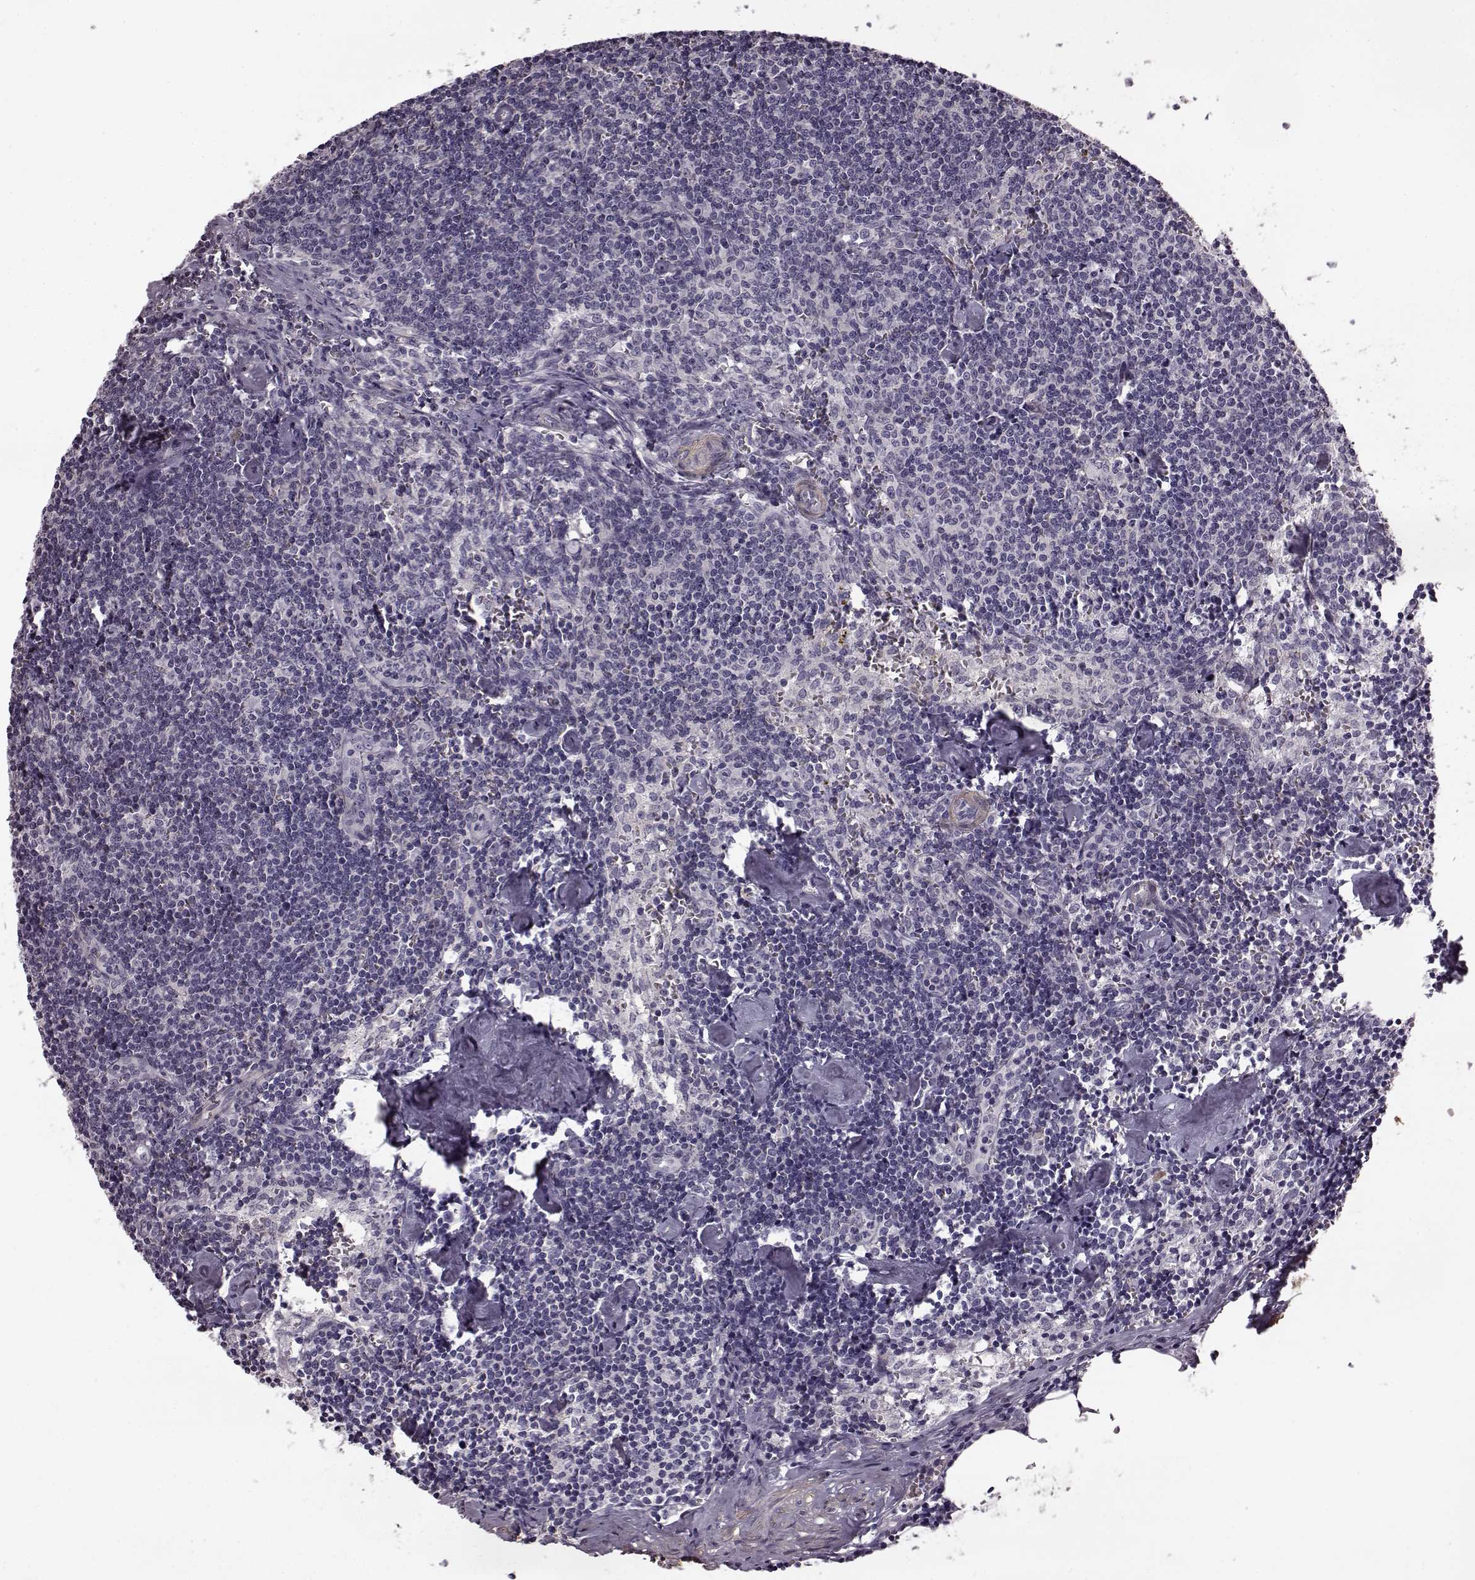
{"staining": {"intensity": "negative", "quantity": "none", "location": "none"}, "tissue": "lymph node", "cell_type": "Germinal center cells", "image_type": "normal", "snomed": [{"axis": "morphology", "description": "Normal tissue, NOS"}, {"axis": "topography", "description": "Lymph node"}], "caption": "The histopathology image exhibits no significant positivity in germinal center cells of lymph node.", "gene": "SLCO3A1", "patient": {"sex": "female", "age": 50}}